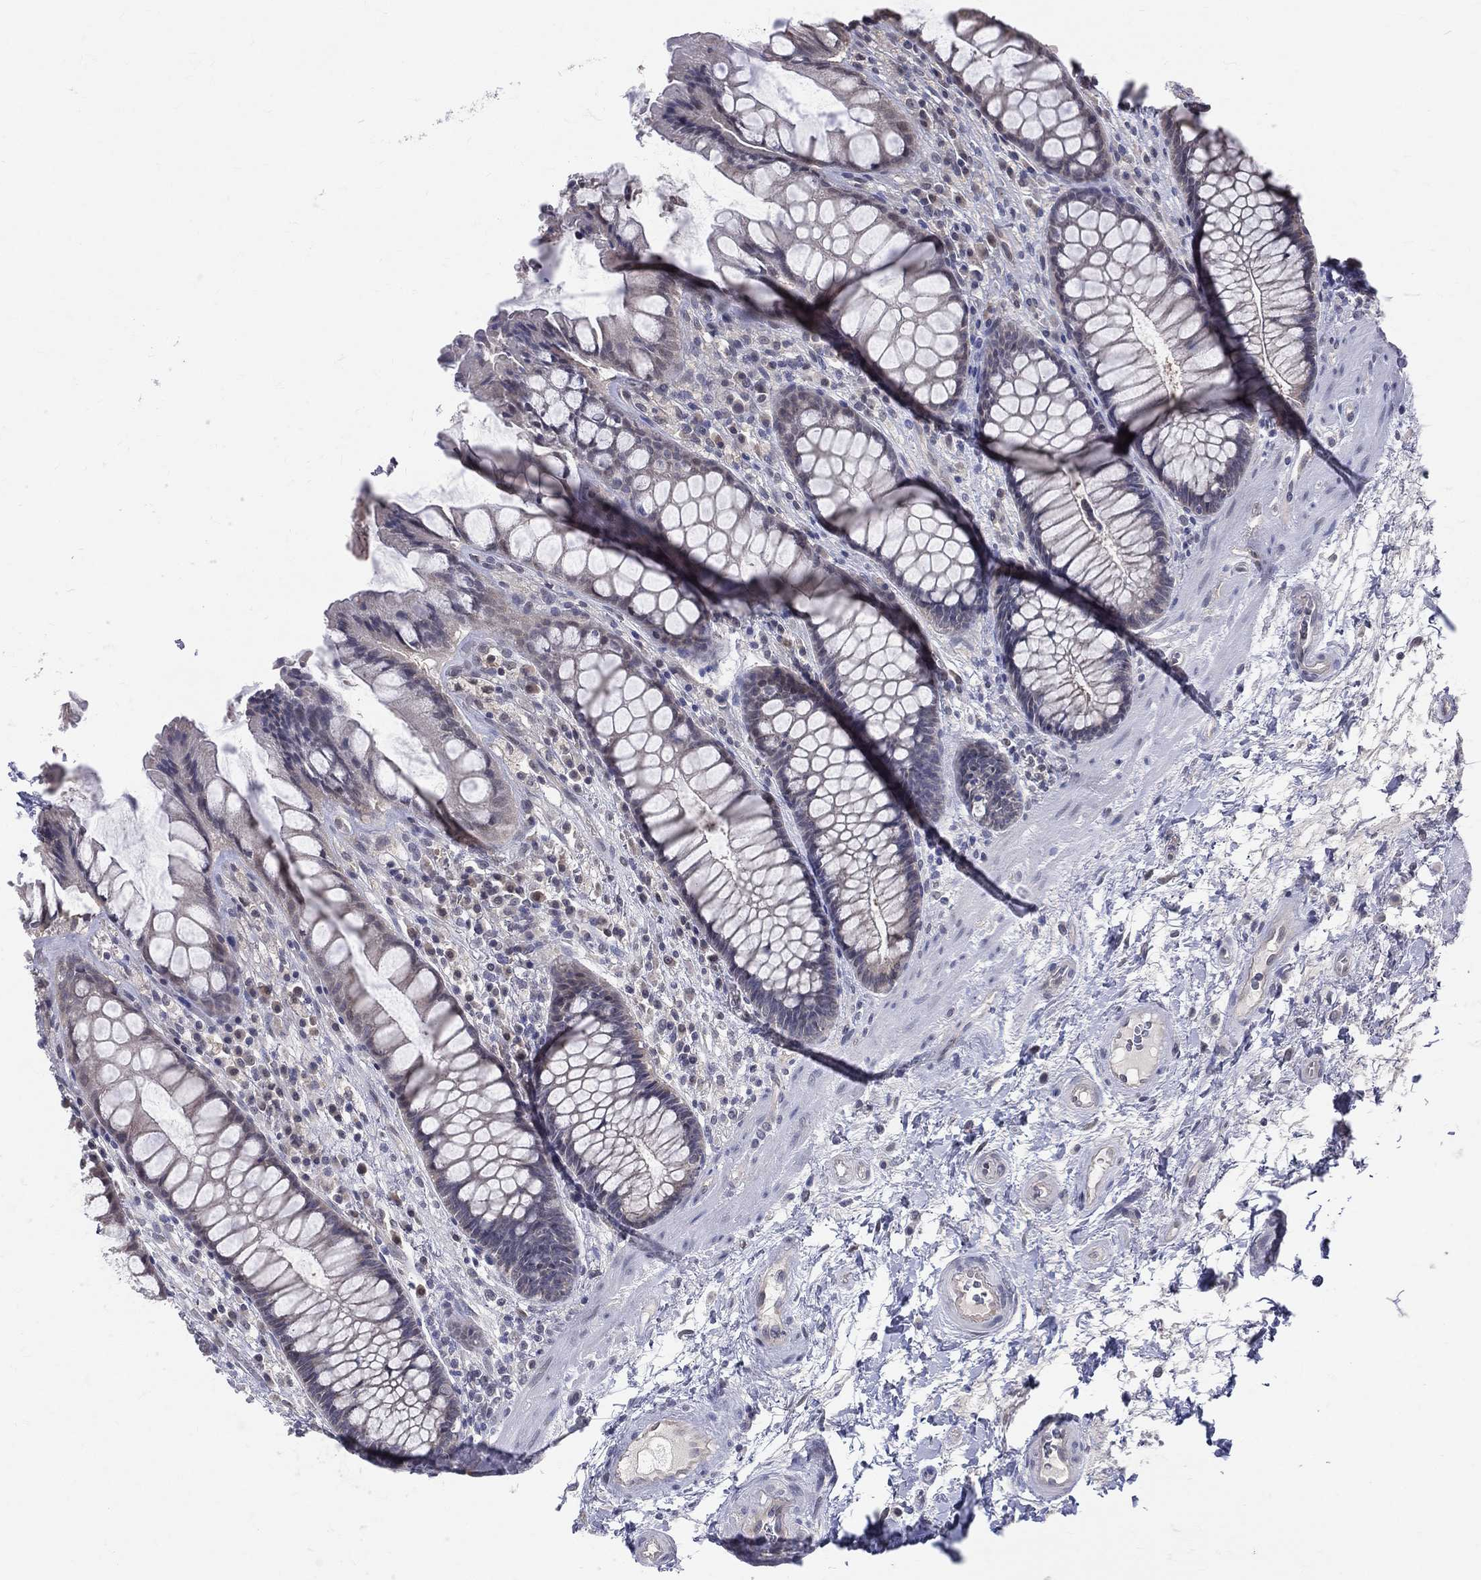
{"staining": {"intensity": "negative", "quantity": "none", "location": "none"}, "tissue": "rectum", "cell_type": "Glandular cells", "image_type": "normal", "snomed": [{"axis": "morphology", "description": "Normal tissue, NOS"}, {"axis": "topography", "description": "Rectum"}], "caption": "Rectum stained for a protein using immunohistochemistry (IHC) exhibits no staining glandular cells.", "gene": "DLG4", "patient": {"sex": "female", "age": 58}}